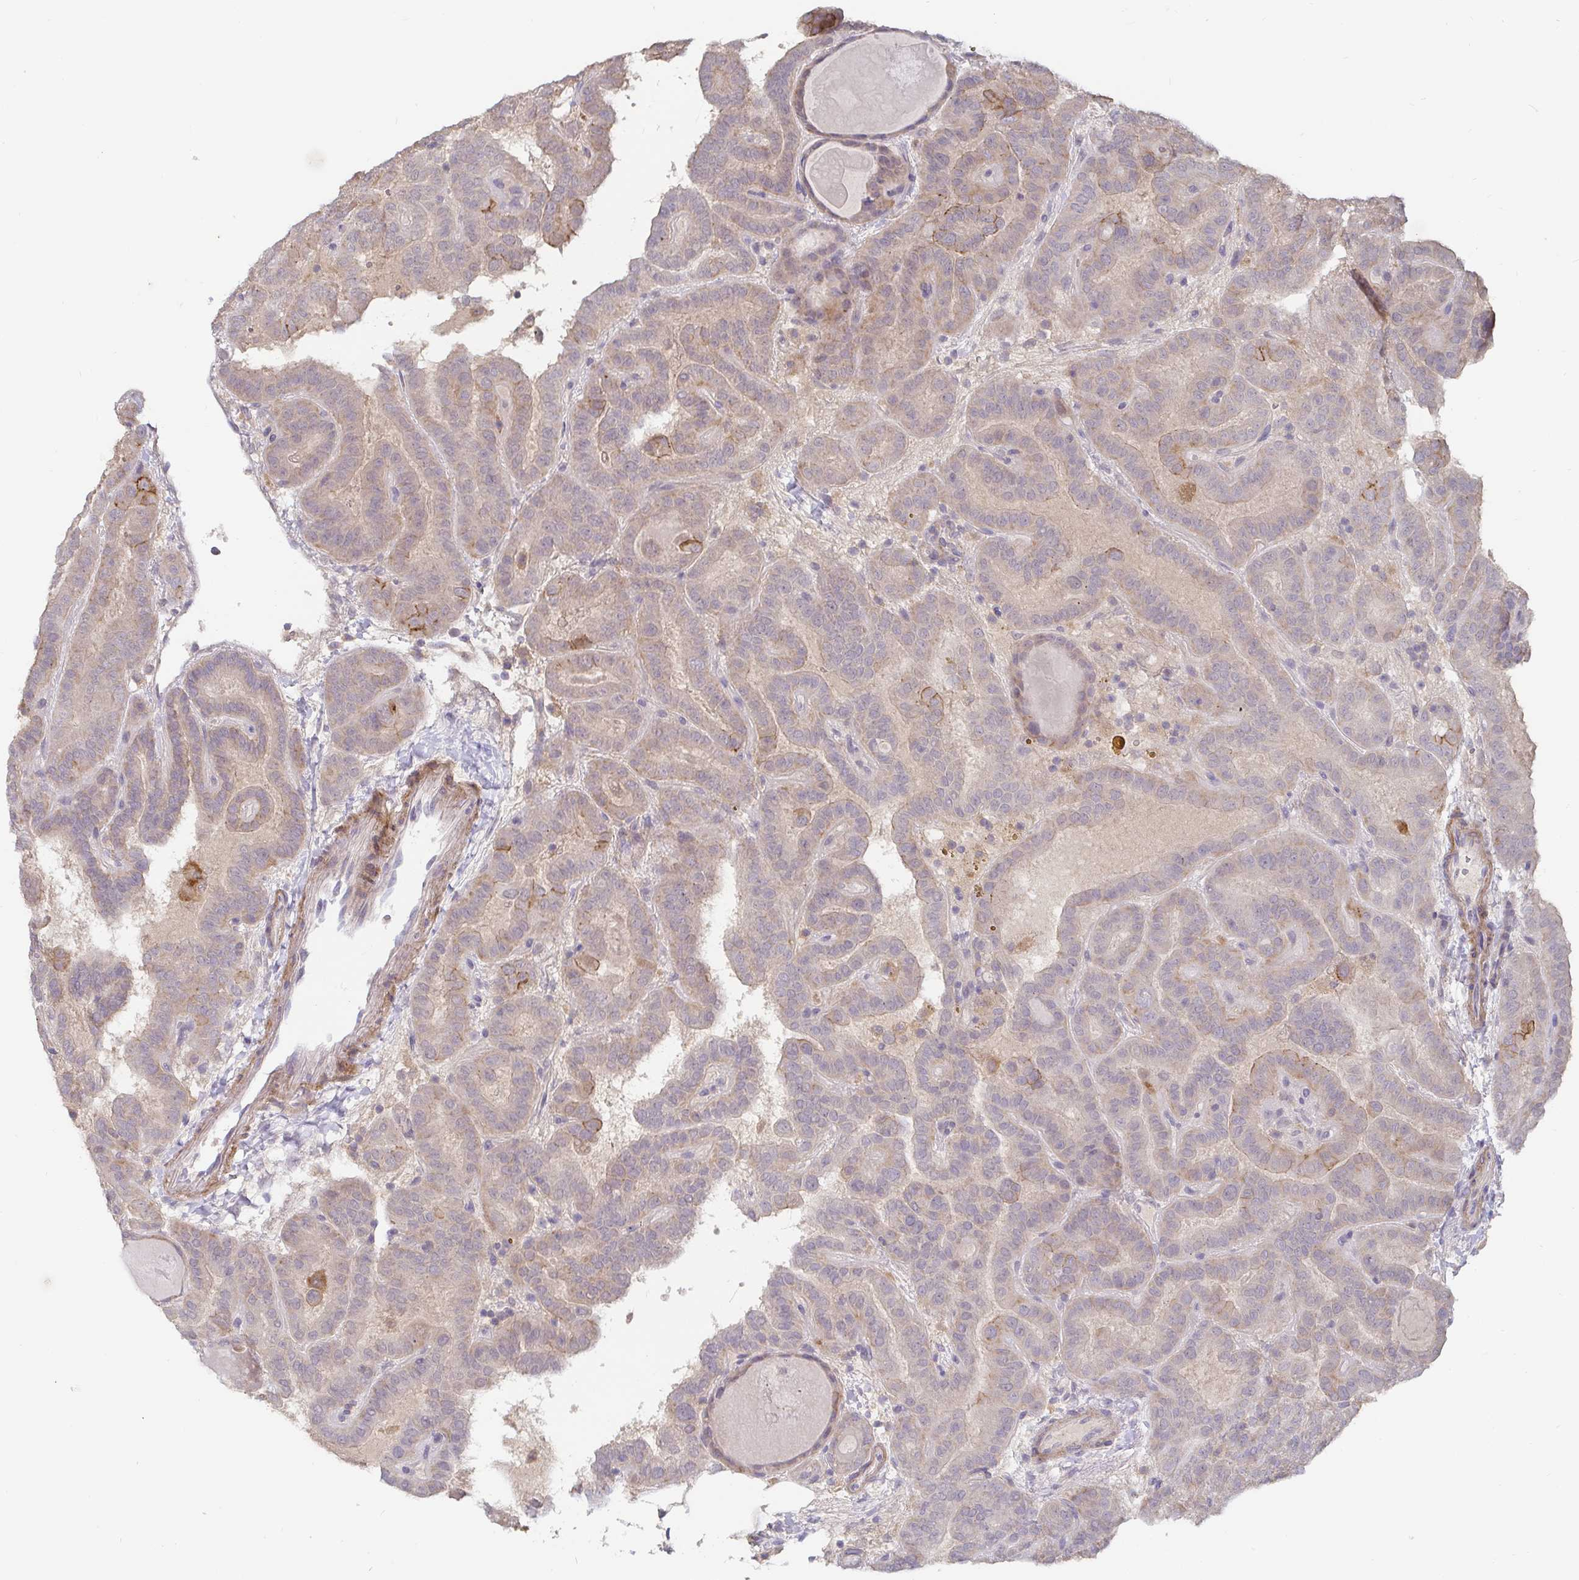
{"staining": {"intensity": "moderate", "quantity": "<25%", "location": "cytoplasmic/membranous"}, "tissue": "thyroid cancer", "cell_type": "Tumor cells", "image_type": "cancer", "snomed": [{"axis": "morphology", "description": "Papillary adenocarcinoma, NOS"}, {"axis": "topography", "description": "Thyroid gland"}], "caption": "Immunohistochemical staining of papillary adenocarcinoma (thyroid) reveals low levels of moderate cytoplasmic/membranous protein expression in about <25% of tumor cells.", "gene": "CDH18", "patient": {"sex": "female", "age": 46}}